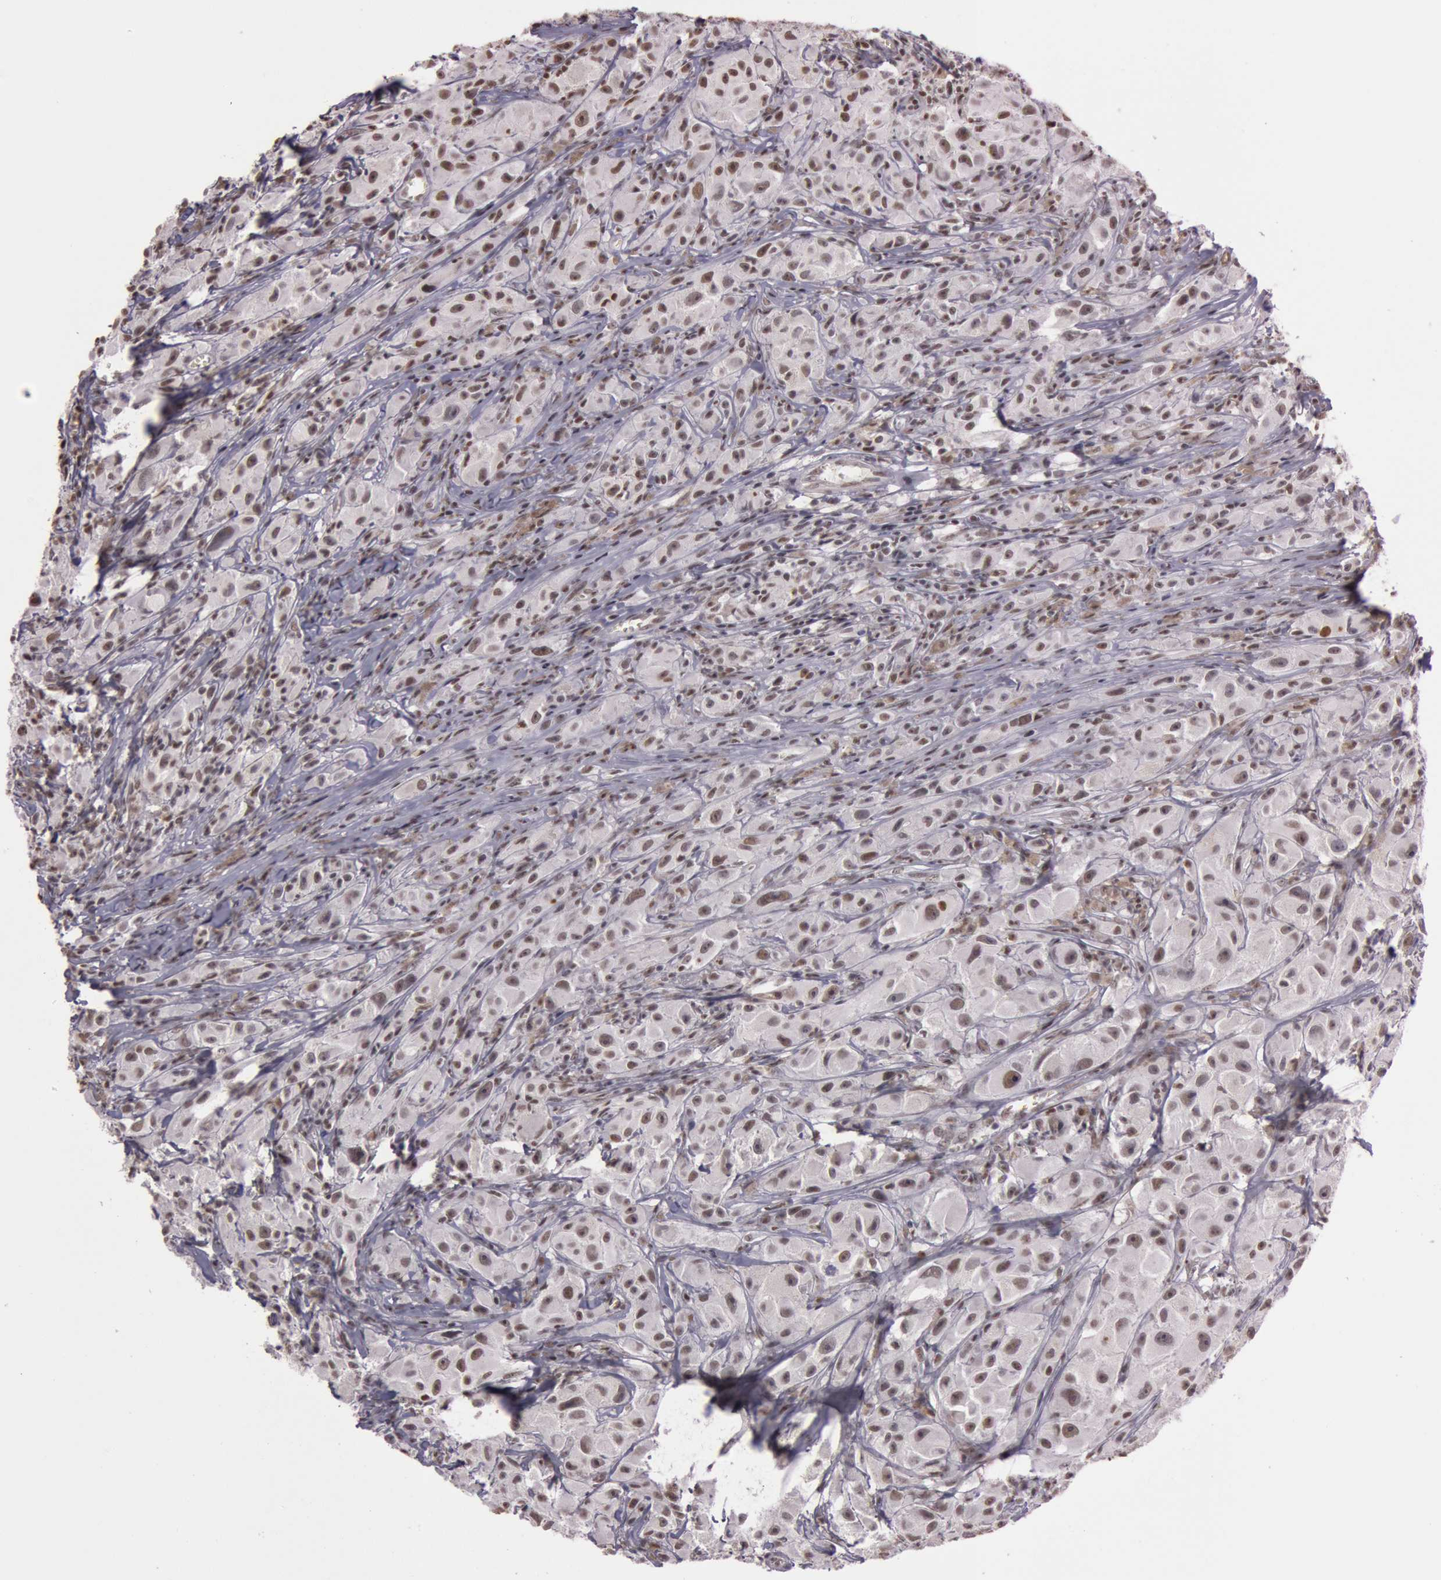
{"staining": {"intensity": "weak", "quantity": "<25%", "location": "nuclear"}, "tissue": "melanoma", "cell_type": "Tumor cells", "image_type": "cancer", "snomed": [{"axis": "morphology", "description": "Malignant melanoma, NOS"}, {"axis": "topography", "description": "Skin"}], "caption": "There is no significant positivity in tumor cells of malignant melanoma. Nuclei are stained in blue.", "gene": "TASL", "patient": {"sex": "male", "age": 56}}